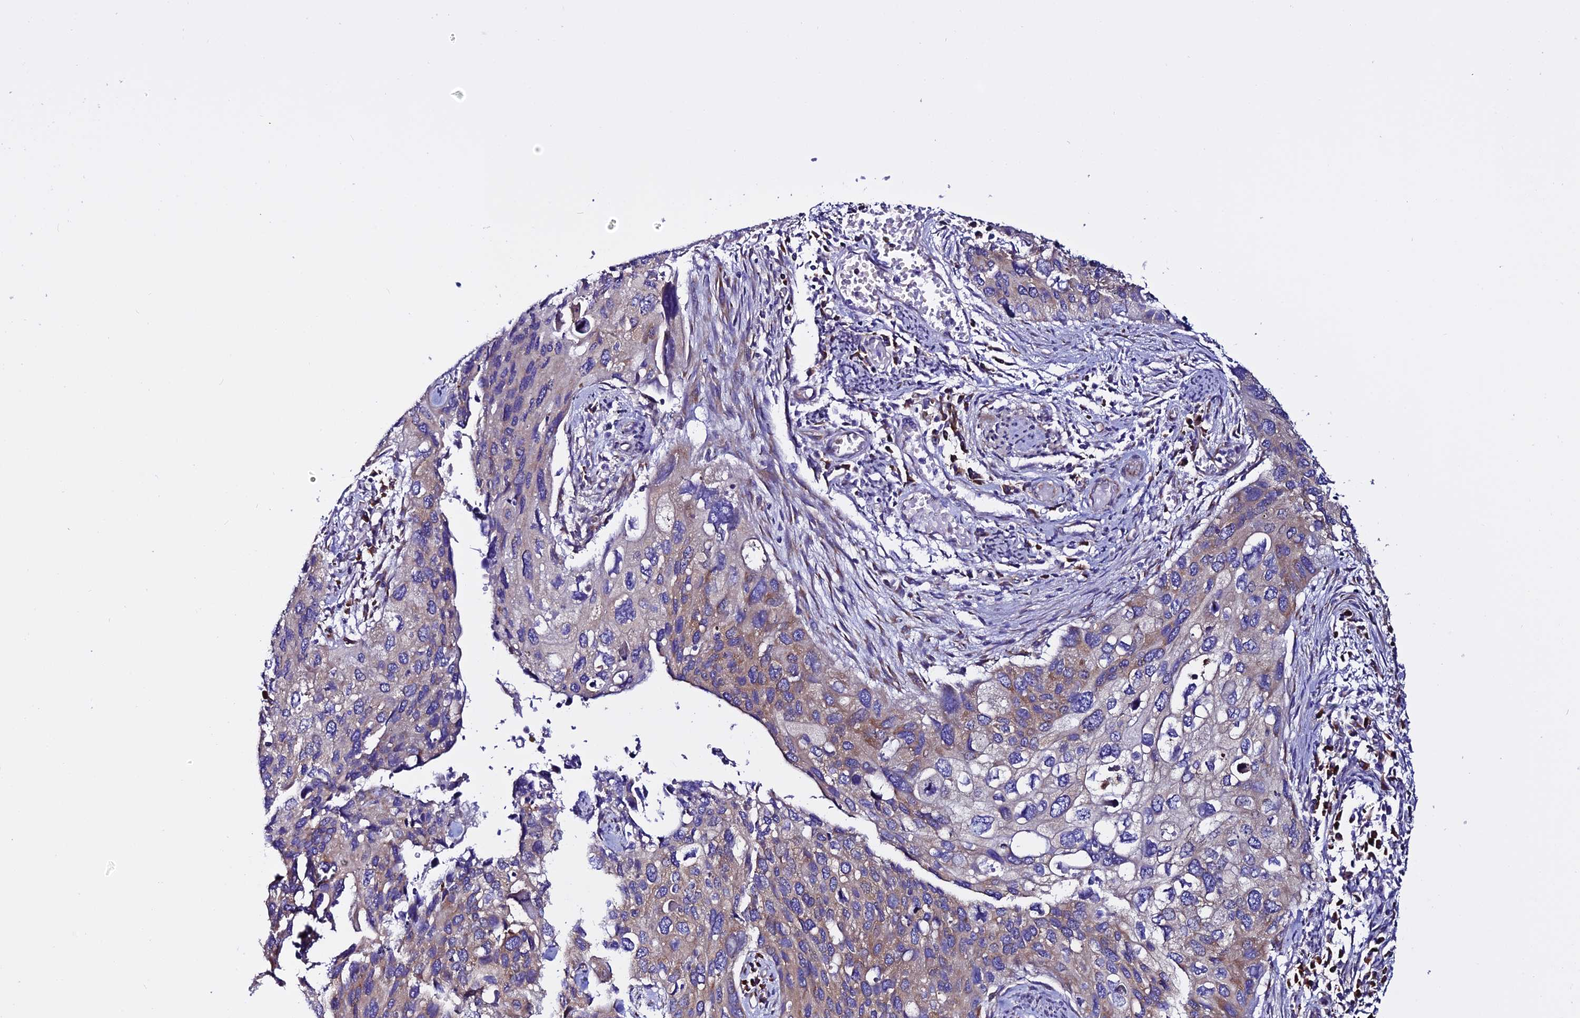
{"staining": {"intensity": "moderate", "quantity": "25%-75%", "location": "cytoplasmic/membranous"}, "tissue": "cervical cancer", "cell_type": "Tumor cells", "image_type": "cancer", "snomed": [{"axis": "morphology", "description": "Squamous cell carcinoma, NOS"}, {"axis": "topography", "description": "Cervix"}], "caption": "This photomicrograph displays immunohistochemistry (IHC) staining of cervical cancer (squamous cell carcinoma), with medium moderate cytoplasmic/membranous staining in about 25%-75% of tumor cells.", "gene": "EEF1G", "patient": {"sex": "female", "age": 55}}